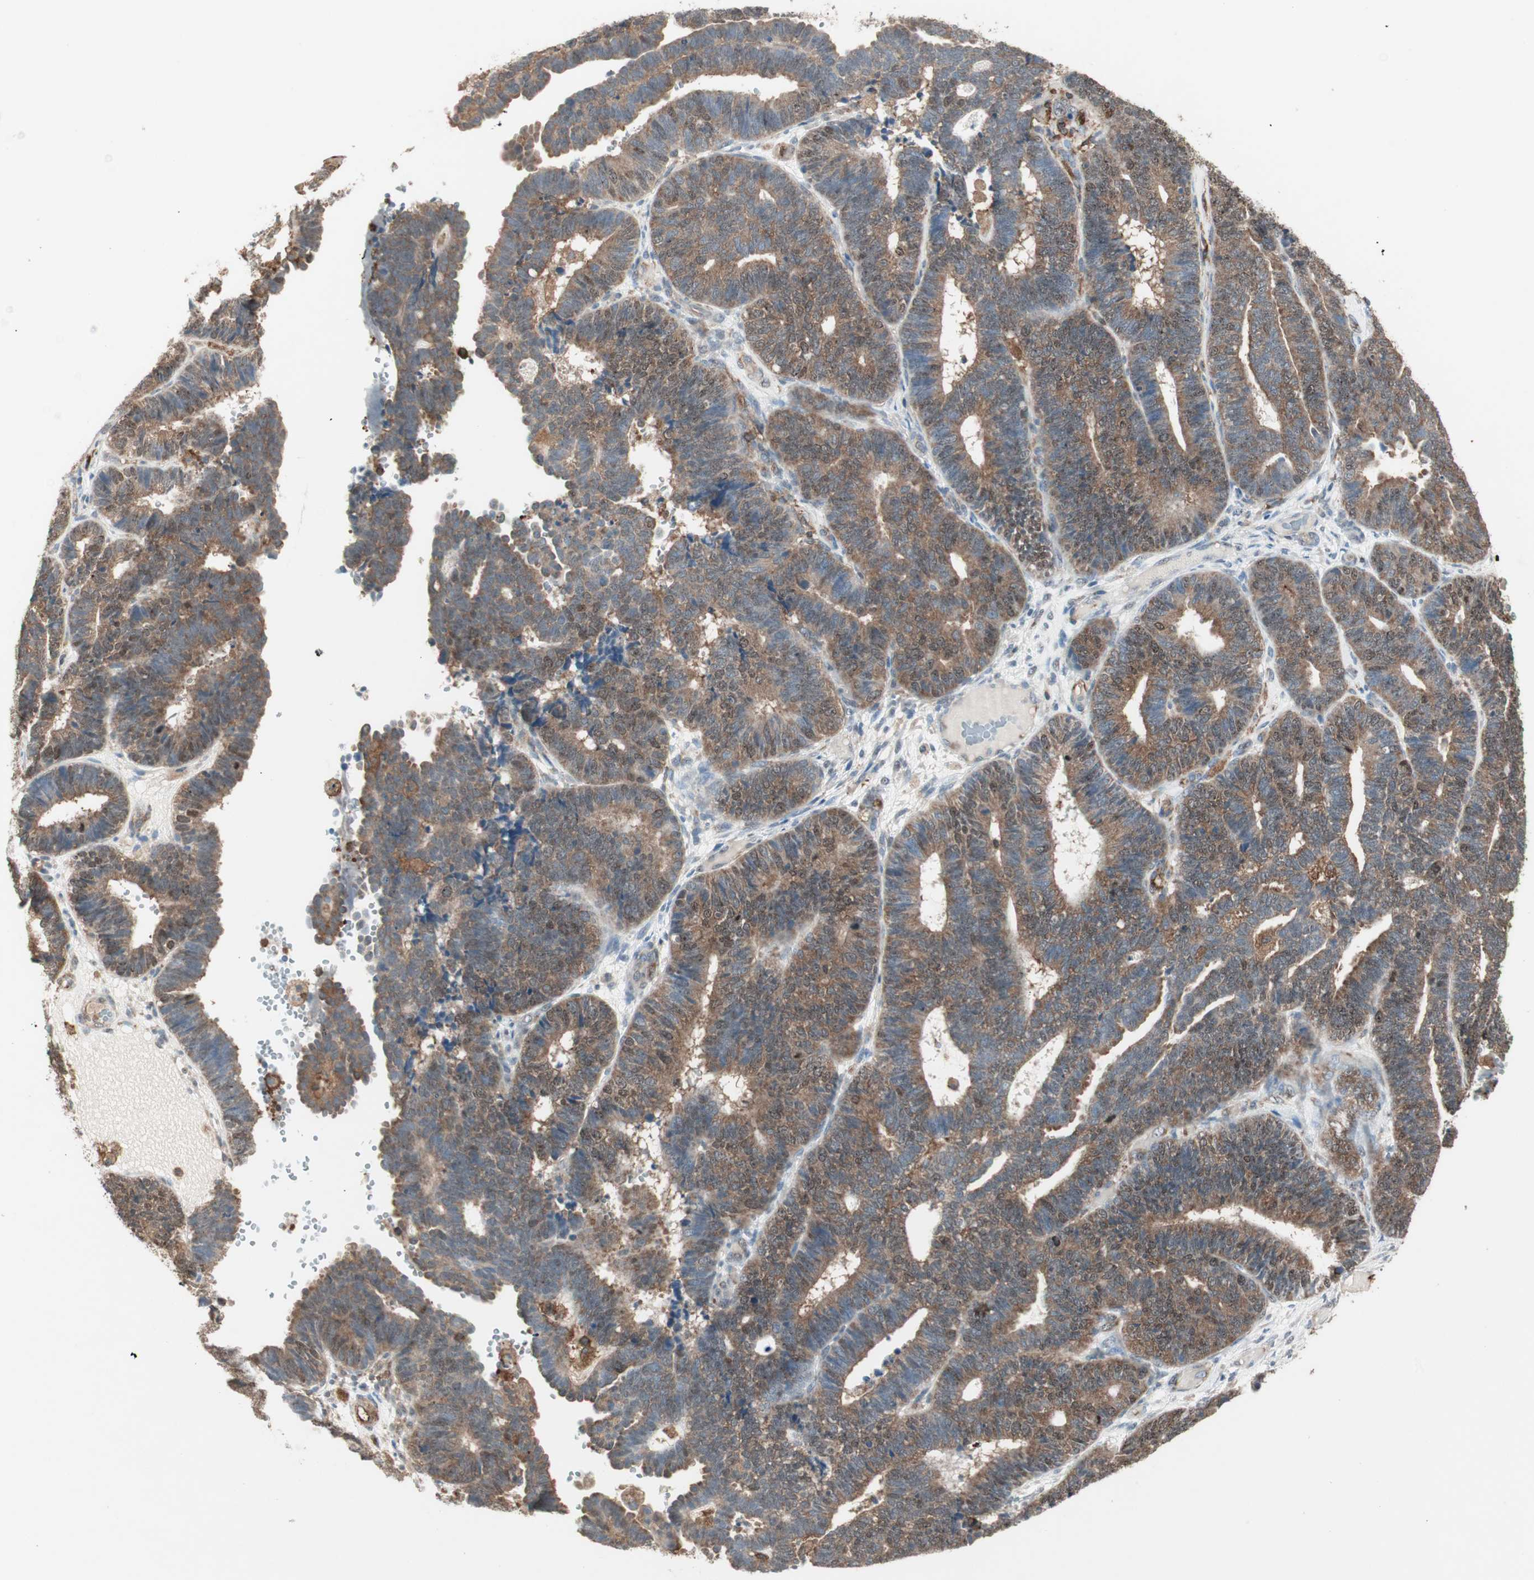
{"staining": {"intensity": "moderate", "quantity": ">75%", "location": "cytoplasmic/membranous,nuclear"}, "tissue": "endometrial cancer", "cell_type": "Tumor cells", "image_type": "cancer", "snomed": [{"axis": "morphology", "description": "Adenocarcinoma, NOS"}, {"axis": "topography", "description": "Endometrium"}], "caption": "Brown immunohistochemical staining in endometrial adenocarcinoma shows moderate cytoplasmic/membranous and nuclear staining in about >75% of tumor cells.", "gene": "MMP3", "patient": {"sex": "female", "age": 70}}